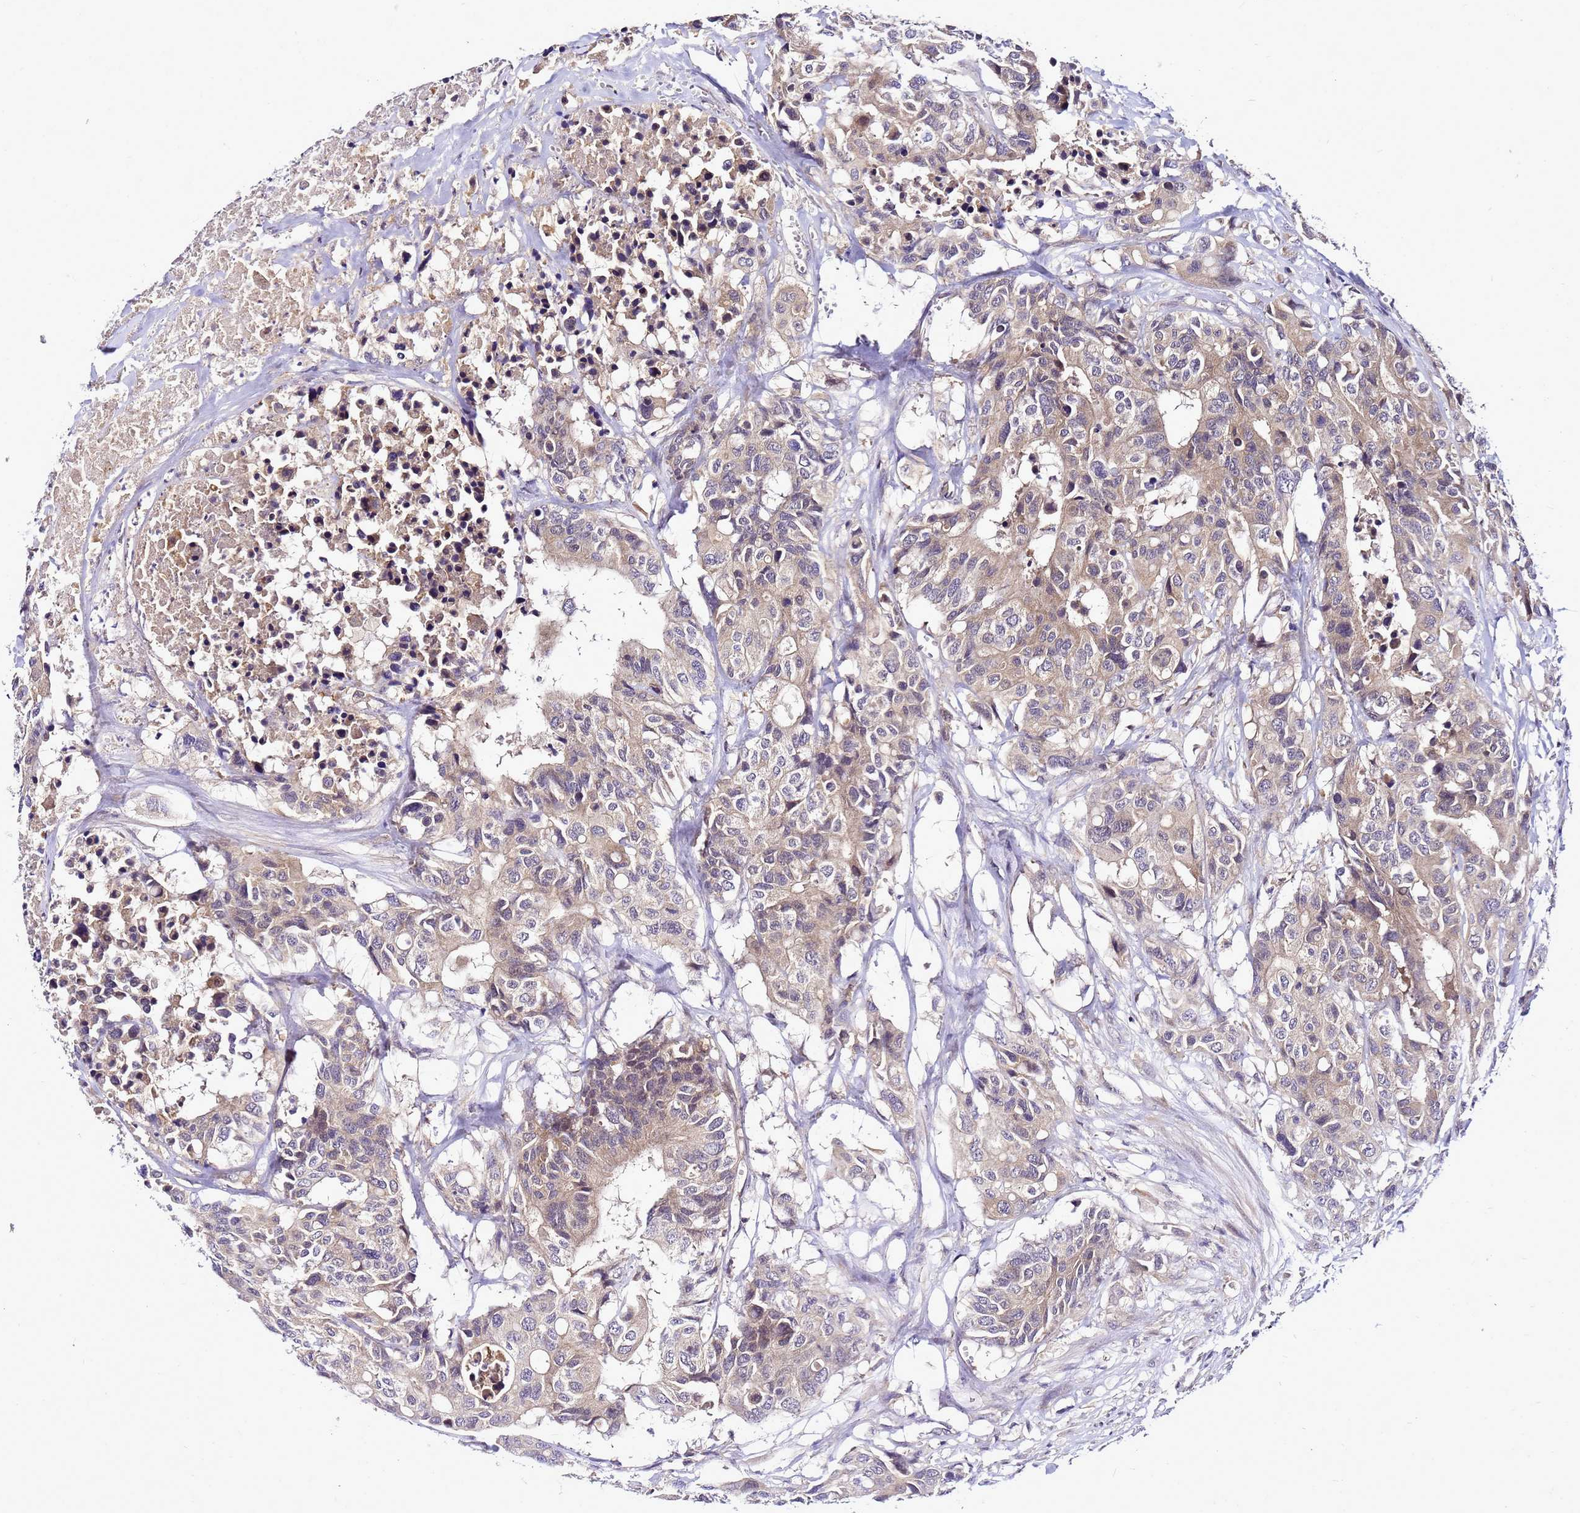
{"staining": {"intensity": "weak", "quantity": ">75%", "location": "cytoplasmic/membranous"}, "tissue": "colorectal cancer", "cell_type": "Tumor cells", "image_type": "cancer", "snomed": [{"axis": "morphology", "description": "Adenocarcinoma, NOS"}, {"axis": "topography", "description": "Colon"}], "caption": "Human adenocarcinoma (colorectal) stained for a protein (brown) demonstrates weak cytoplasmic/membranous positive staining in about >75% of tumor cells.", "gene": "SAT1", "patient": {"sex": "male", "age": 77}}